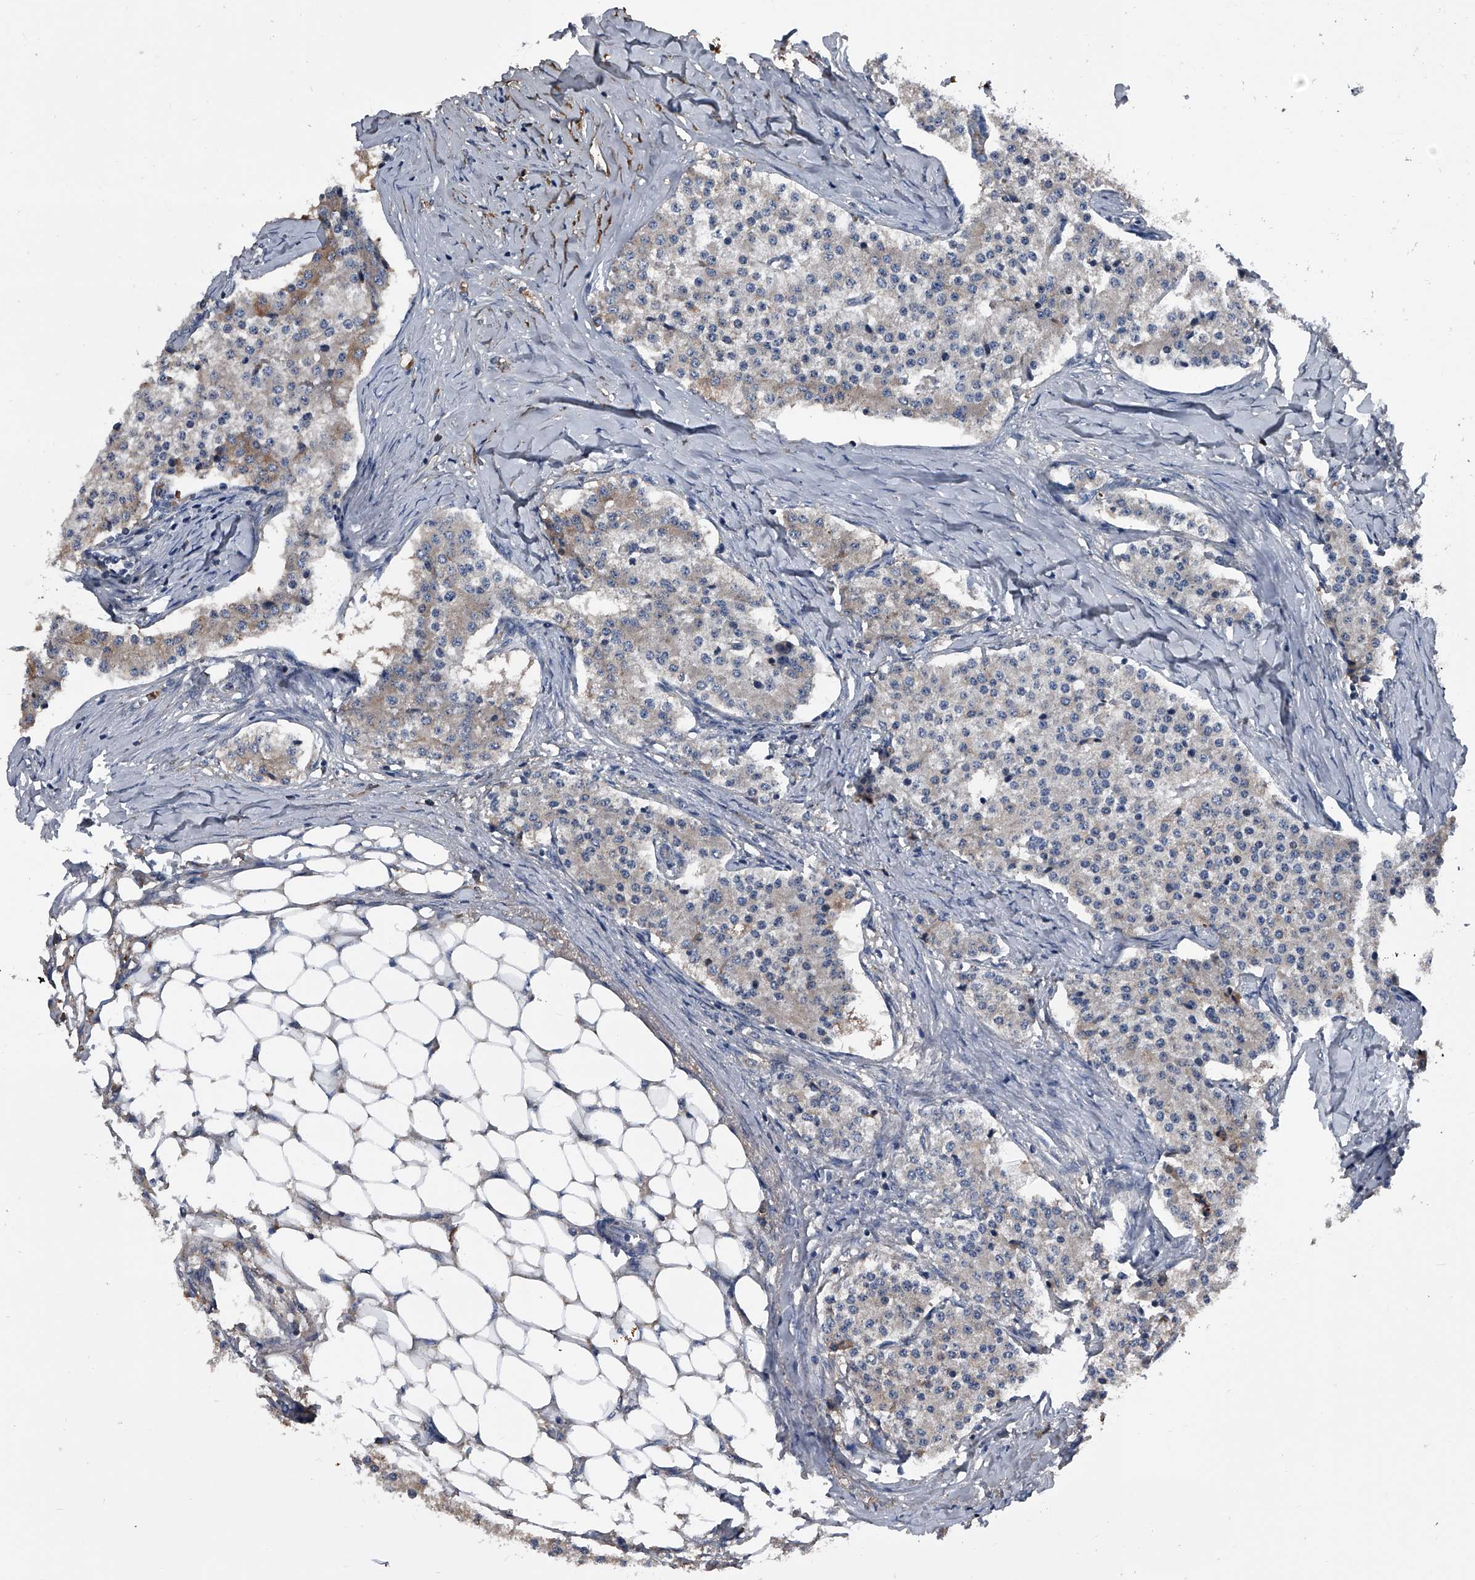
{"staining": {"intensity": "weak", "quantity": "<25%", "location": "cytoplasmic/membranous"}, "tissue": "carcinoid", "cell_type": "Tumor cells", "image_type": "cancer", "snomed": [{"axis": "morphology", "description": "Carcinoid, malignant, NOS"}, {"axis": "topography", "description": "Colon"}], "caption": "A photomicrograph of human carcinoid is negative for staining in tumor cells. (DAB (3,3'-diaminobenzidine) immunohistochemistry (IHC) visualized using brightfield microscopy, high magnification).", "gene": "KIF13A", "patient": {"sex": "female", "age": 52}}